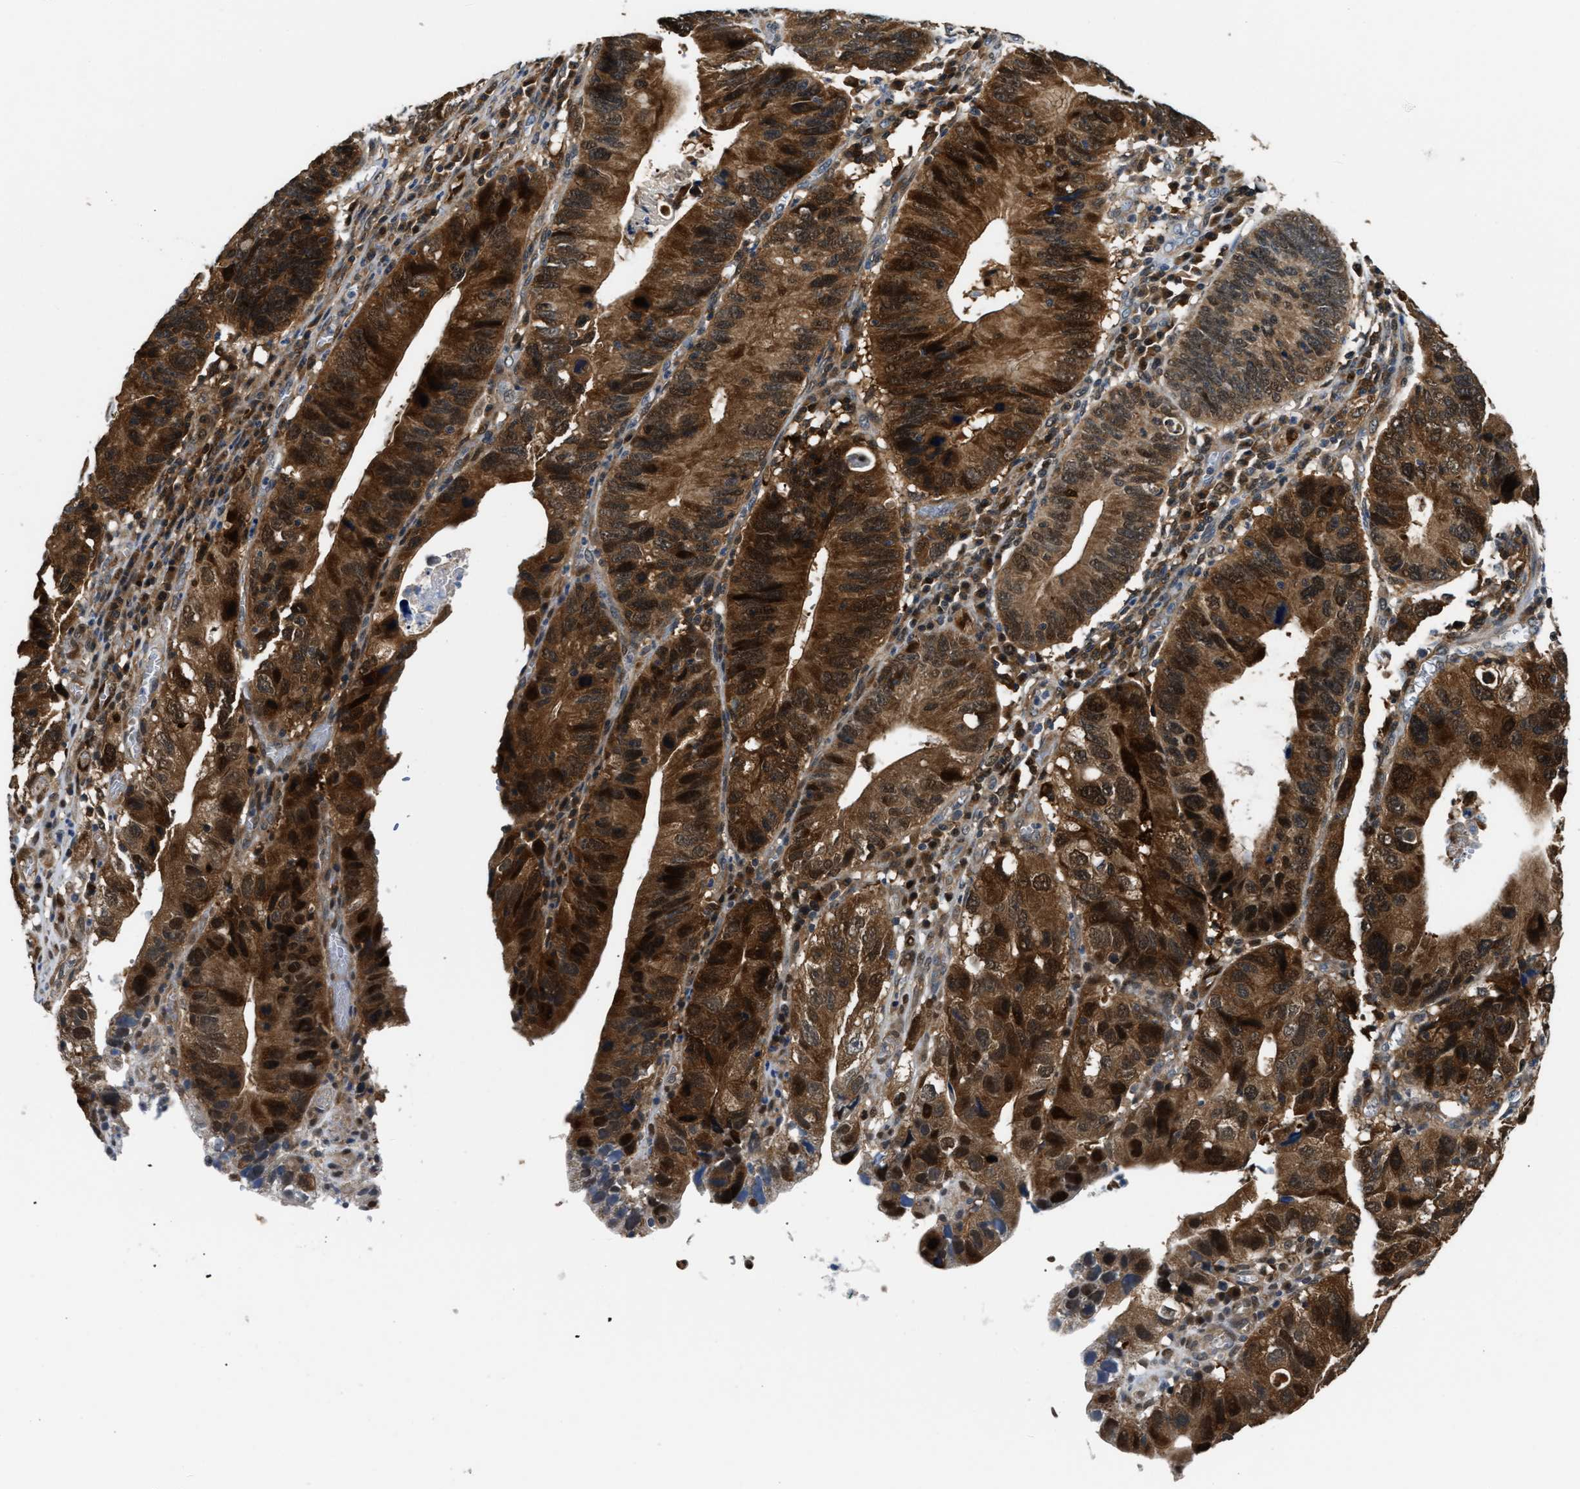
{"staining": {"intensity": "strong", "quantity": ">75%", "location": "cytoplasmic/membranous"}, "tissue": "stomach cancer", "cell_type": "Tumor cells", "image_type": "cancer", "snomed": [{"axis": "morphology", "description": "Adenocarcinoma, NOS"}, {"axis": "topography", "description": "Stomach"}], "caption": "About >75% of tumor cells in human stomach adenocarcinoma demonstrate strong cytoplasmic/membranous protein staining as visualized by brown immunohistochemical staining.", "gene": "PPA1", "patient": {"sex": "male", "age": 59}}